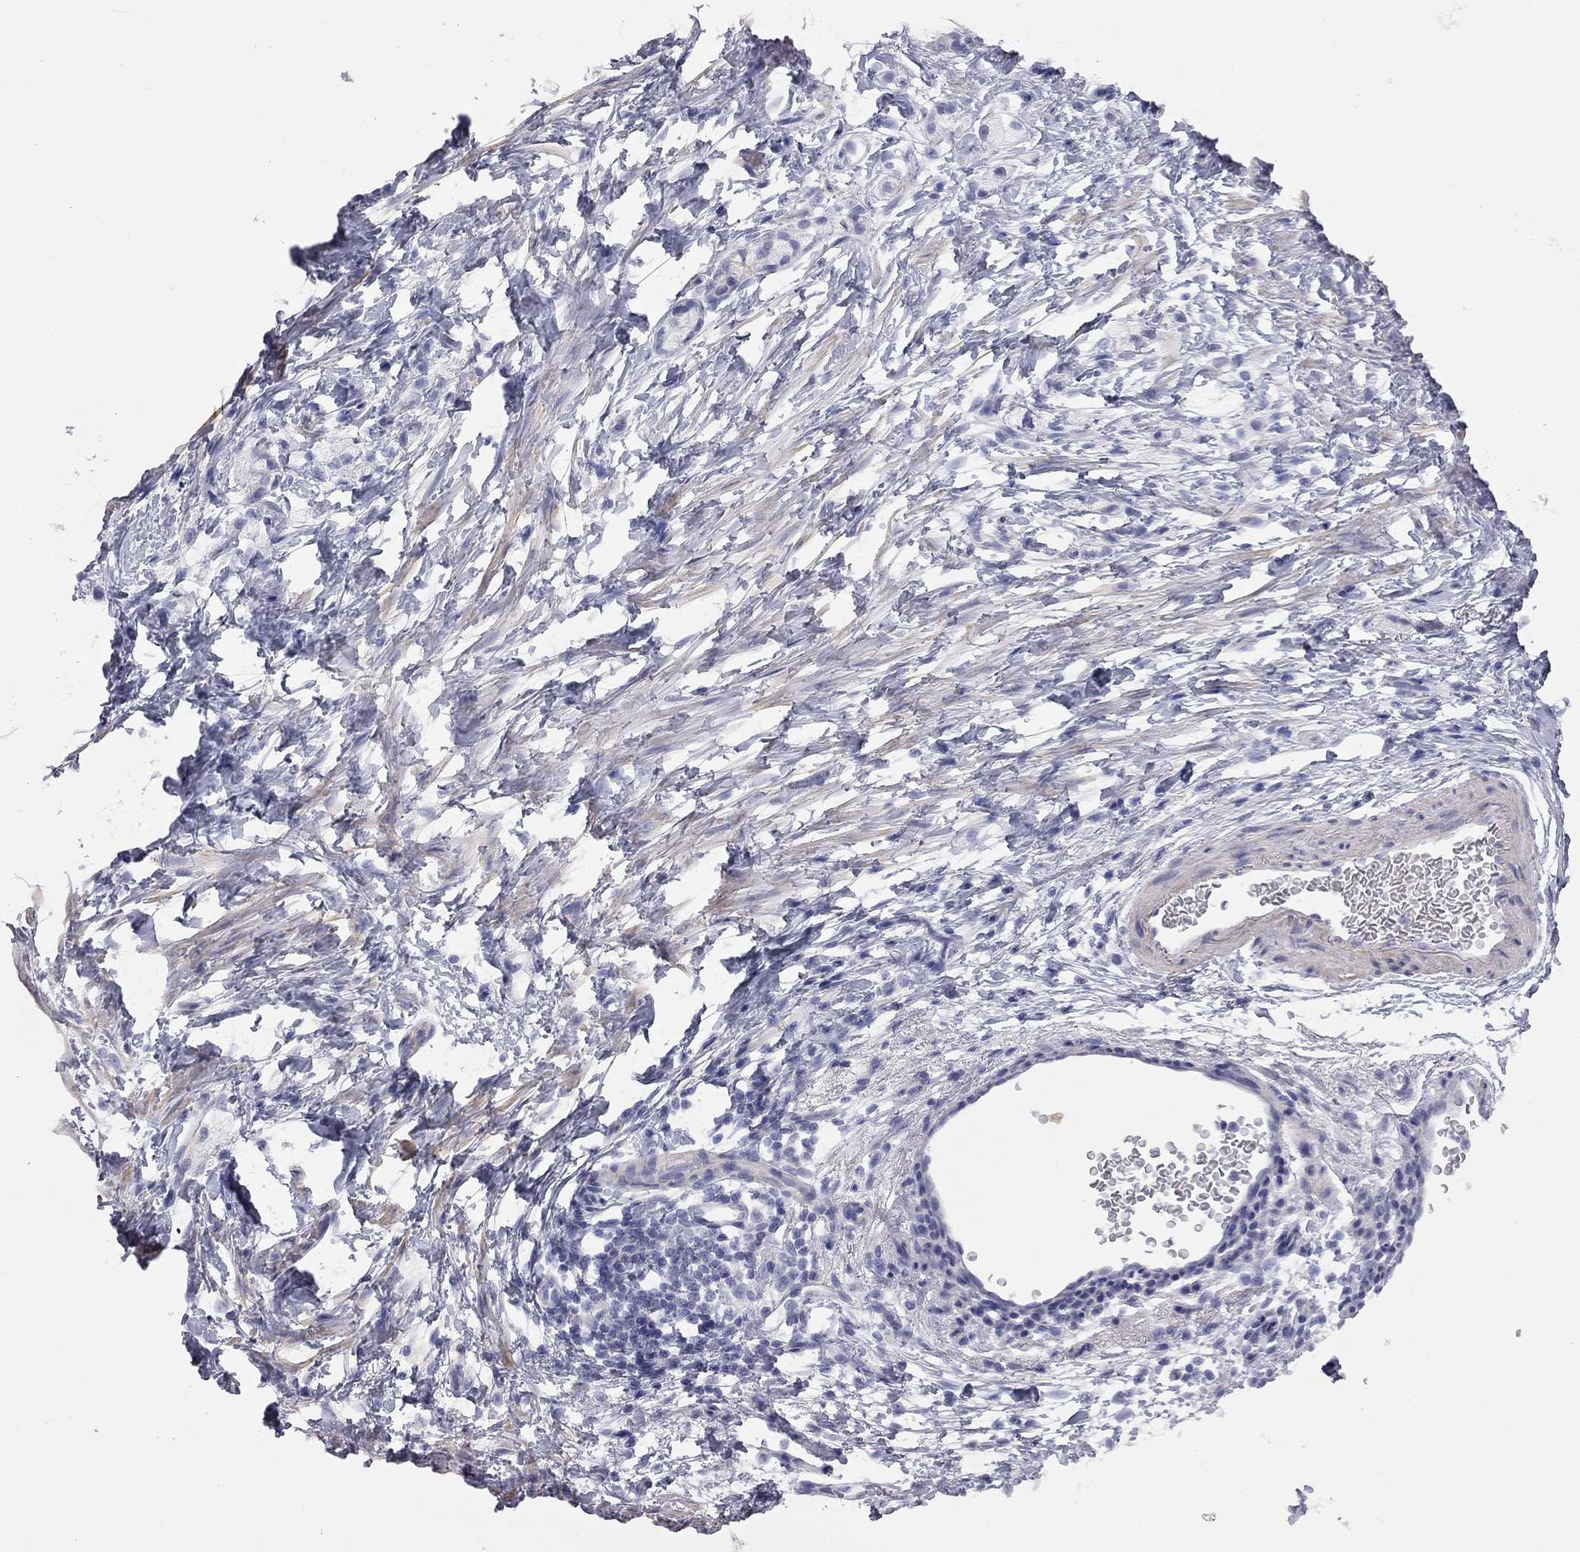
{"staining": {"intensity": "negative", "quantity": "none", "location": "none"}, "tissue": "stomach cancer", "cell_type": "Tumor cells", "image_type": "cancer", "snomed": [{"axis": "morphology", "description": "Adenocarcinoma, NOS"}, {"axis": "topography", "description": "Stomach"}], "caption": "Tumor cells are negative for protein expression in human adenocarcinoma (stomach).", "gene": "ADCYAP1", "patient": {"sex": "male", "age": 58}}